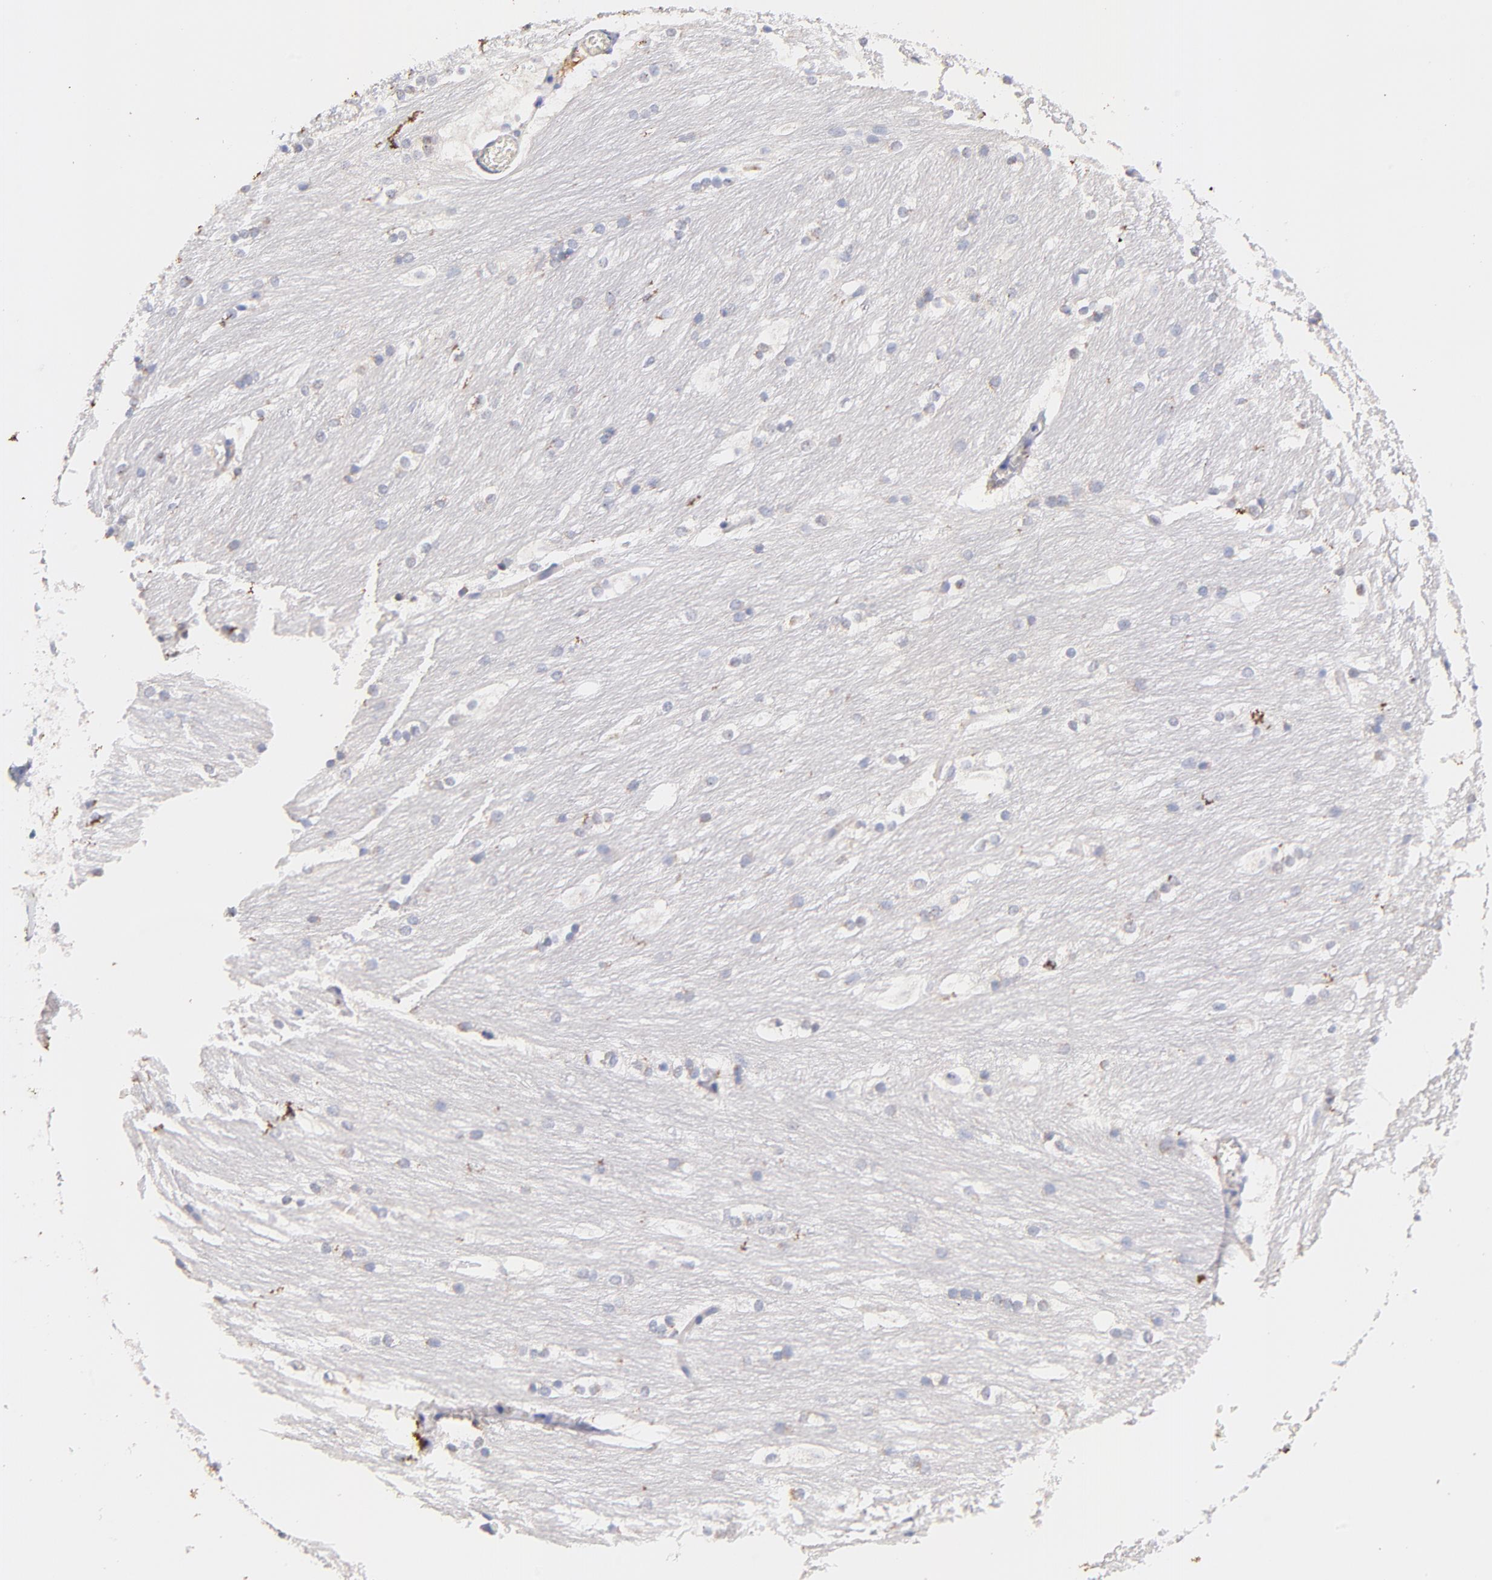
{"staining": {"intensity": "negative", "quantity": "none", "location": "none"}, "tissue": "caudate", "cell_type": "Glial cells", "image_type": "normal", "snomed": [{"axis": "morphology", "description": "Normal tissue, NOS"}, {"axis": "topography", "description": "Lateral ventricle wall"}], "caption": "Glial cells show no significant staining in unremarkable caudate. The staining was performed using DAB to visualize the protein expression in brown, while the nuclei were stained in blue with hematoxylin (Magnification: 20x).", "gene": "IGLV7", "patient": {"sex": "female", "age": 19}}